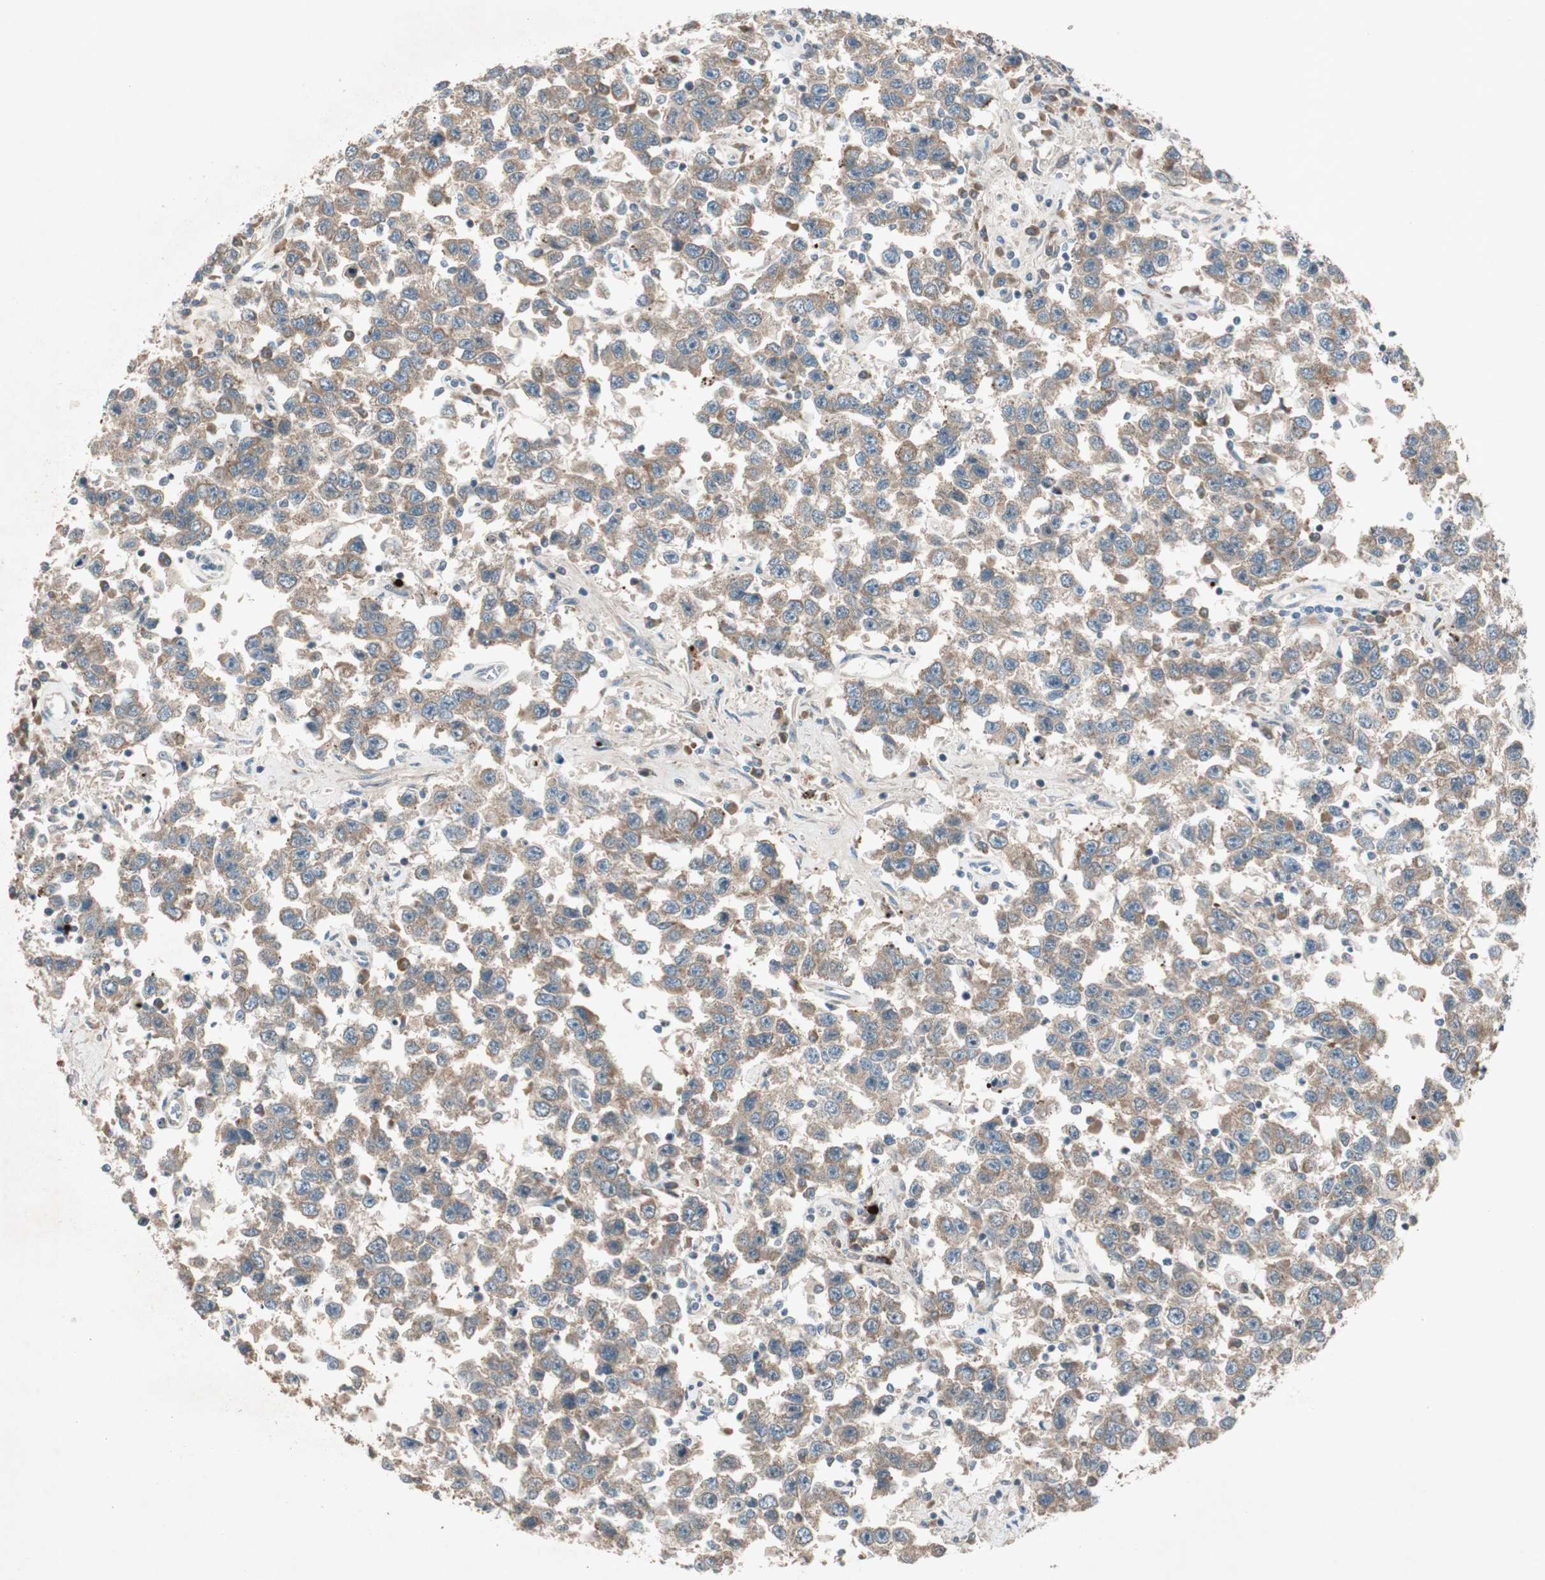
{"staining": {"intensity": "weak", "quantity": ">75%", "location": "cytoplasmic/membranous"}, "tissue": "testis cancer", "cell_type": "Tumor cells", "image_type": "cancer", "snomed": [{"axis": "morphology", "description": "Seminoma, NOS"}, {"axis": "topography", "description": "Testis"}], "caption": "Protein analysis of seminoma (testis) tissue reveals weak cytoplasmic/membranous staining in approximately >75% of tumor cells.", "gene": "APOO", "patient": {"sex": "male", "age": 41}}